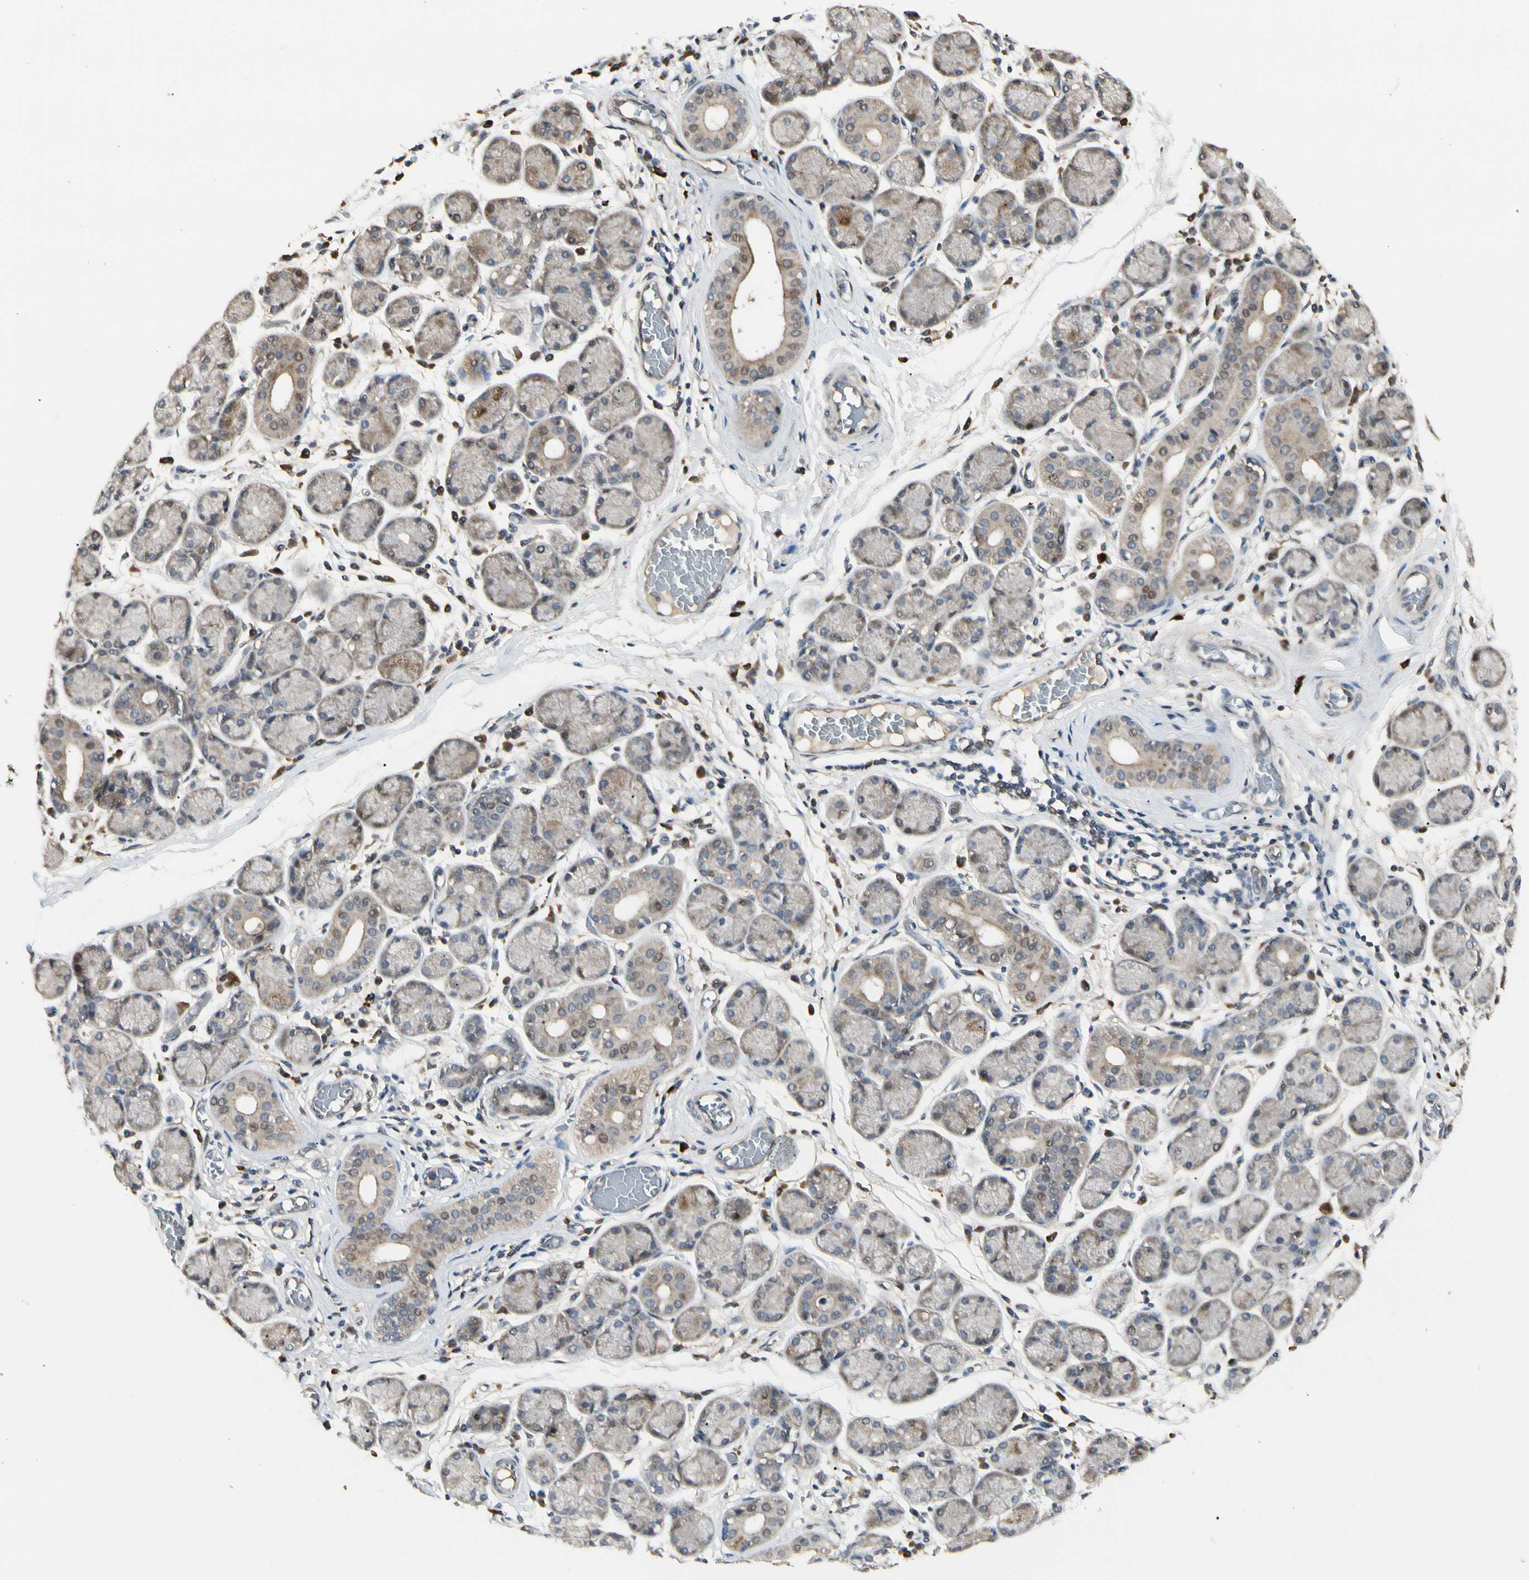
{"staining": {"intensity": "weak", "quantity": "25%-75%", "location": "cytoplasmic/membranous"}, "tissue": "salivary gland", "cell_type": "Glandular cells", "image_type": "normal", "snomed": [{"axis": "morphology", "description": "Normal tissue, NOS"}, {"axis": "topography", "description": "Salivary gland"}], "caption": "About 25%-75% of glandular cells in unremarkable salivary gland display weak cytoplasmic/membranous protein expression as visualized by brown immunohistochemical staining.", "gene": "ATG4C", "patient": {"sex": "female", "age": 24}}